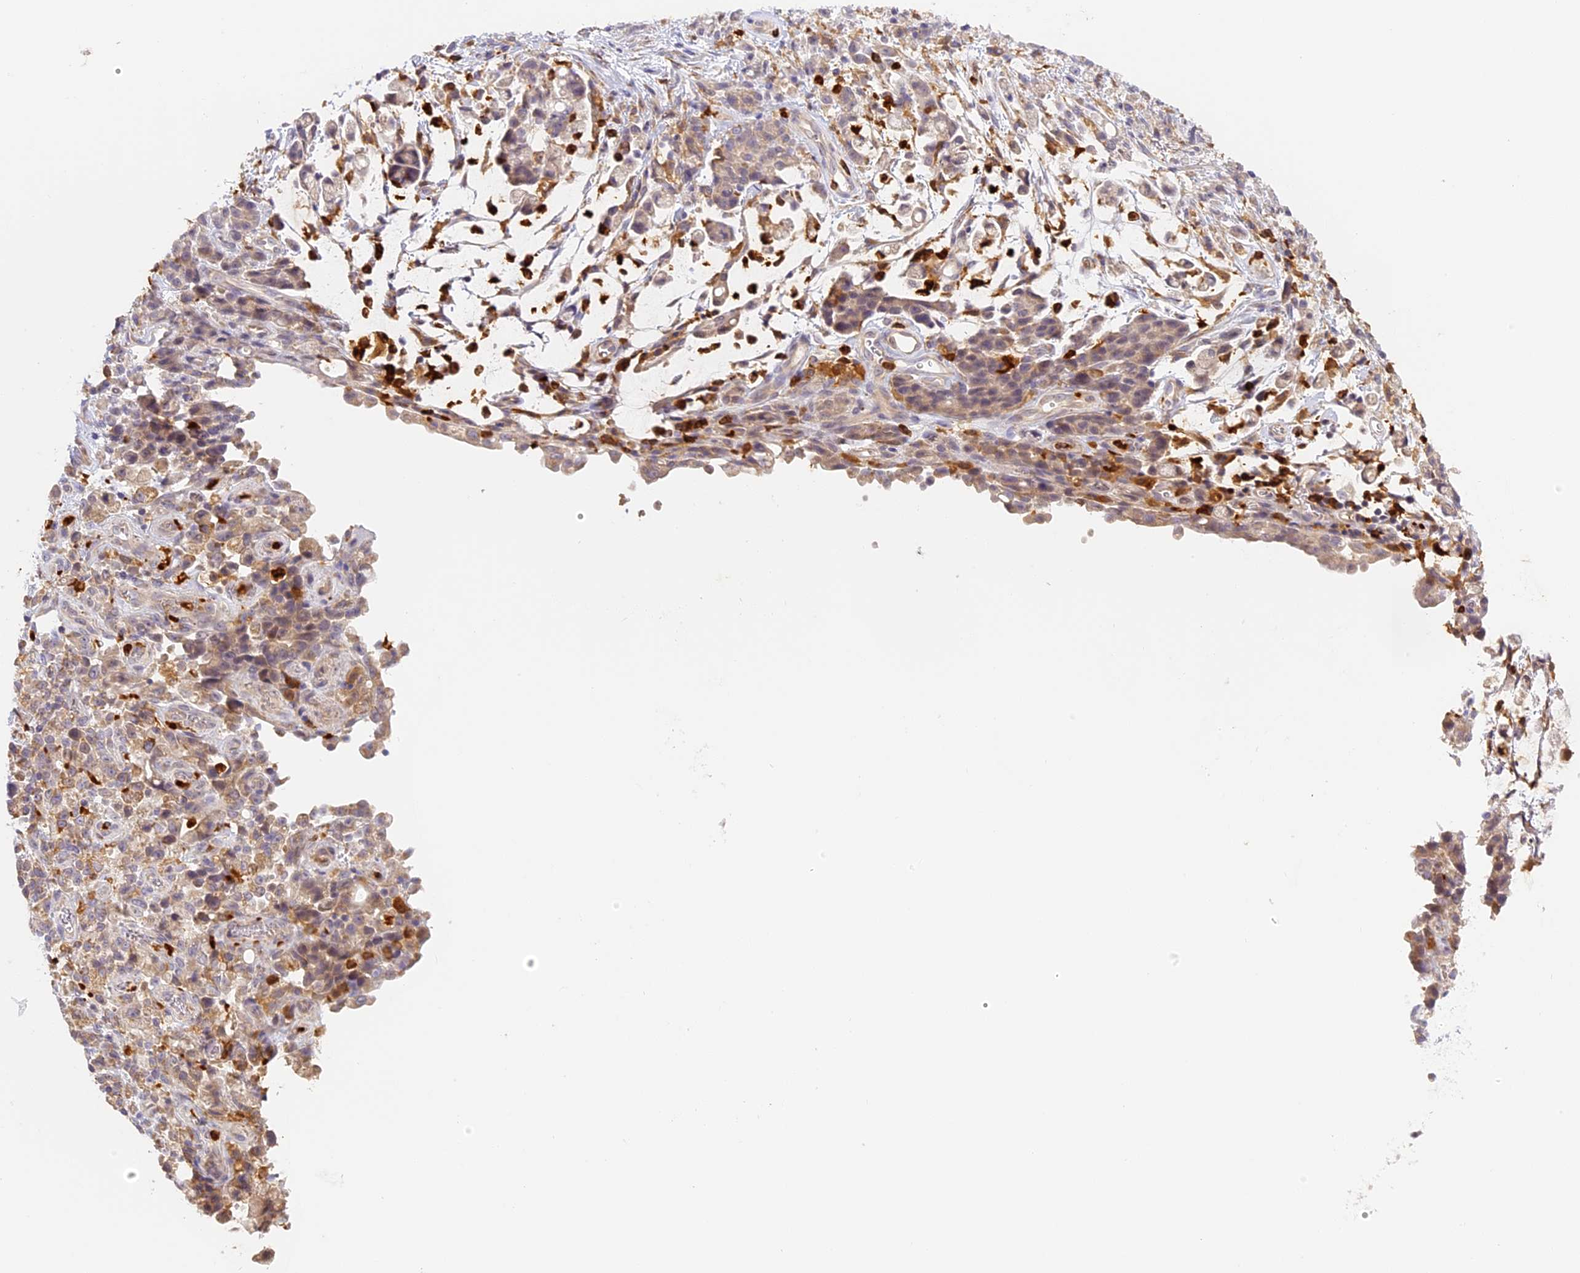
{"staining": {"intensity": "weak", "quantity": "25%-75%", "location": "cytoplasmic/membranous"}, "tissue": "stomach cancer", "cell_type": "Tumor cells", "image_type": "cancer", "snomed": [{"axis": "morphology", "description": "Adenocarcinoma, NOS"}, {"axis": "topography", "description": "Stomach"}], "caption": "Protein analysis of stomach cancer (adenocarcinoma) tissue displays weak cytoplasmic/membranous expression in about 25%-75% of tumor cells.", "gene": "NCF4", "patient": {"sex": "female", "age": 60}}